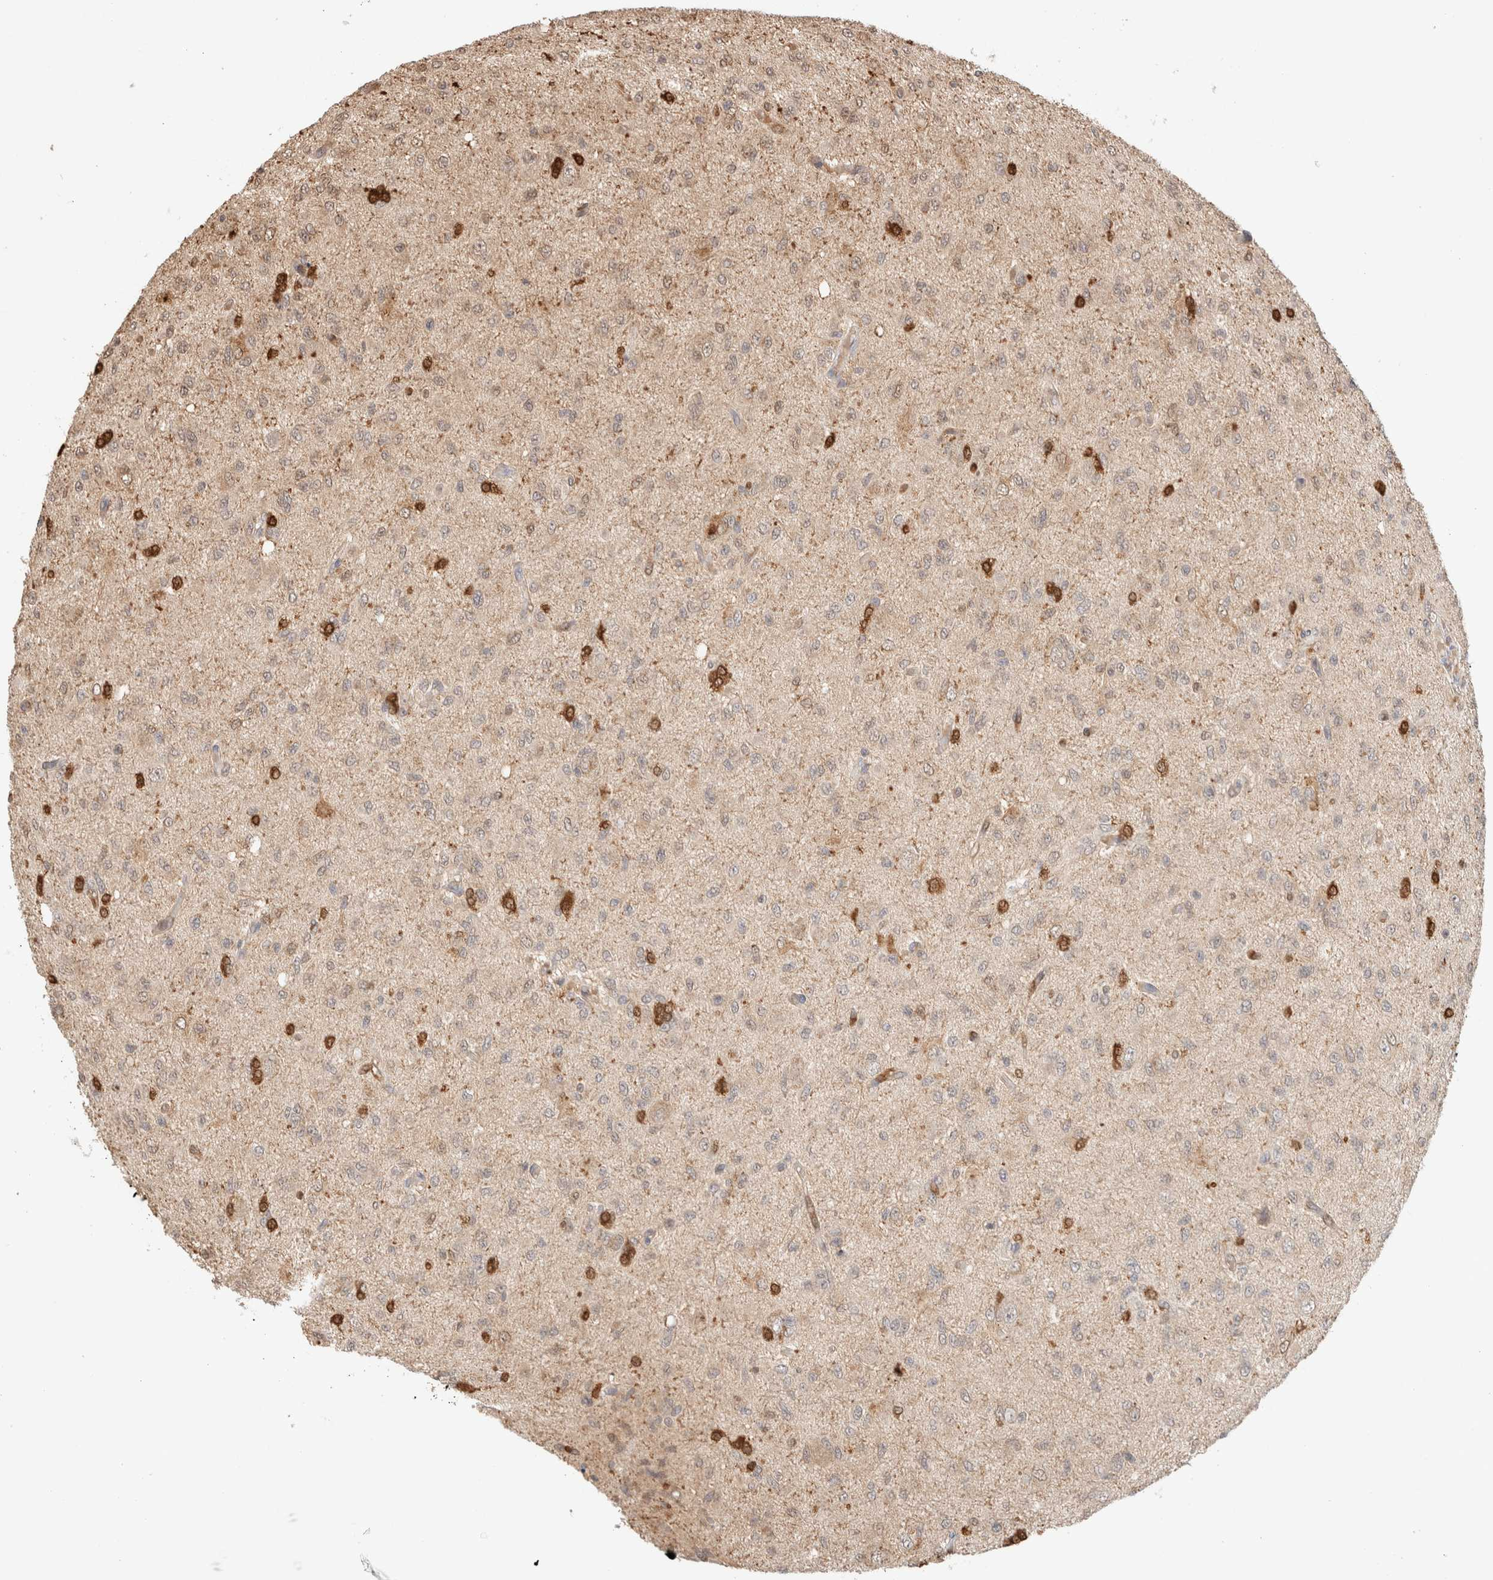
{"staining": {"intensity": "negative", "quantity": "none", "location": "none"}, "tissue": "glioma", "cell_type": "Tumor cells", "image_type": "cancer", "snomed": [{"axis": "morphology", "description": "Glioma, malignant, High grade"}, {"axis": "topography", "description": "Brain"}], "caption": "Human high-grade glioma (malignant) stained for a protein using immunohistochemistry shows no expression in tumor cells.", "gene": "CA13", "patient": {"sex": "female", "age": 59}}